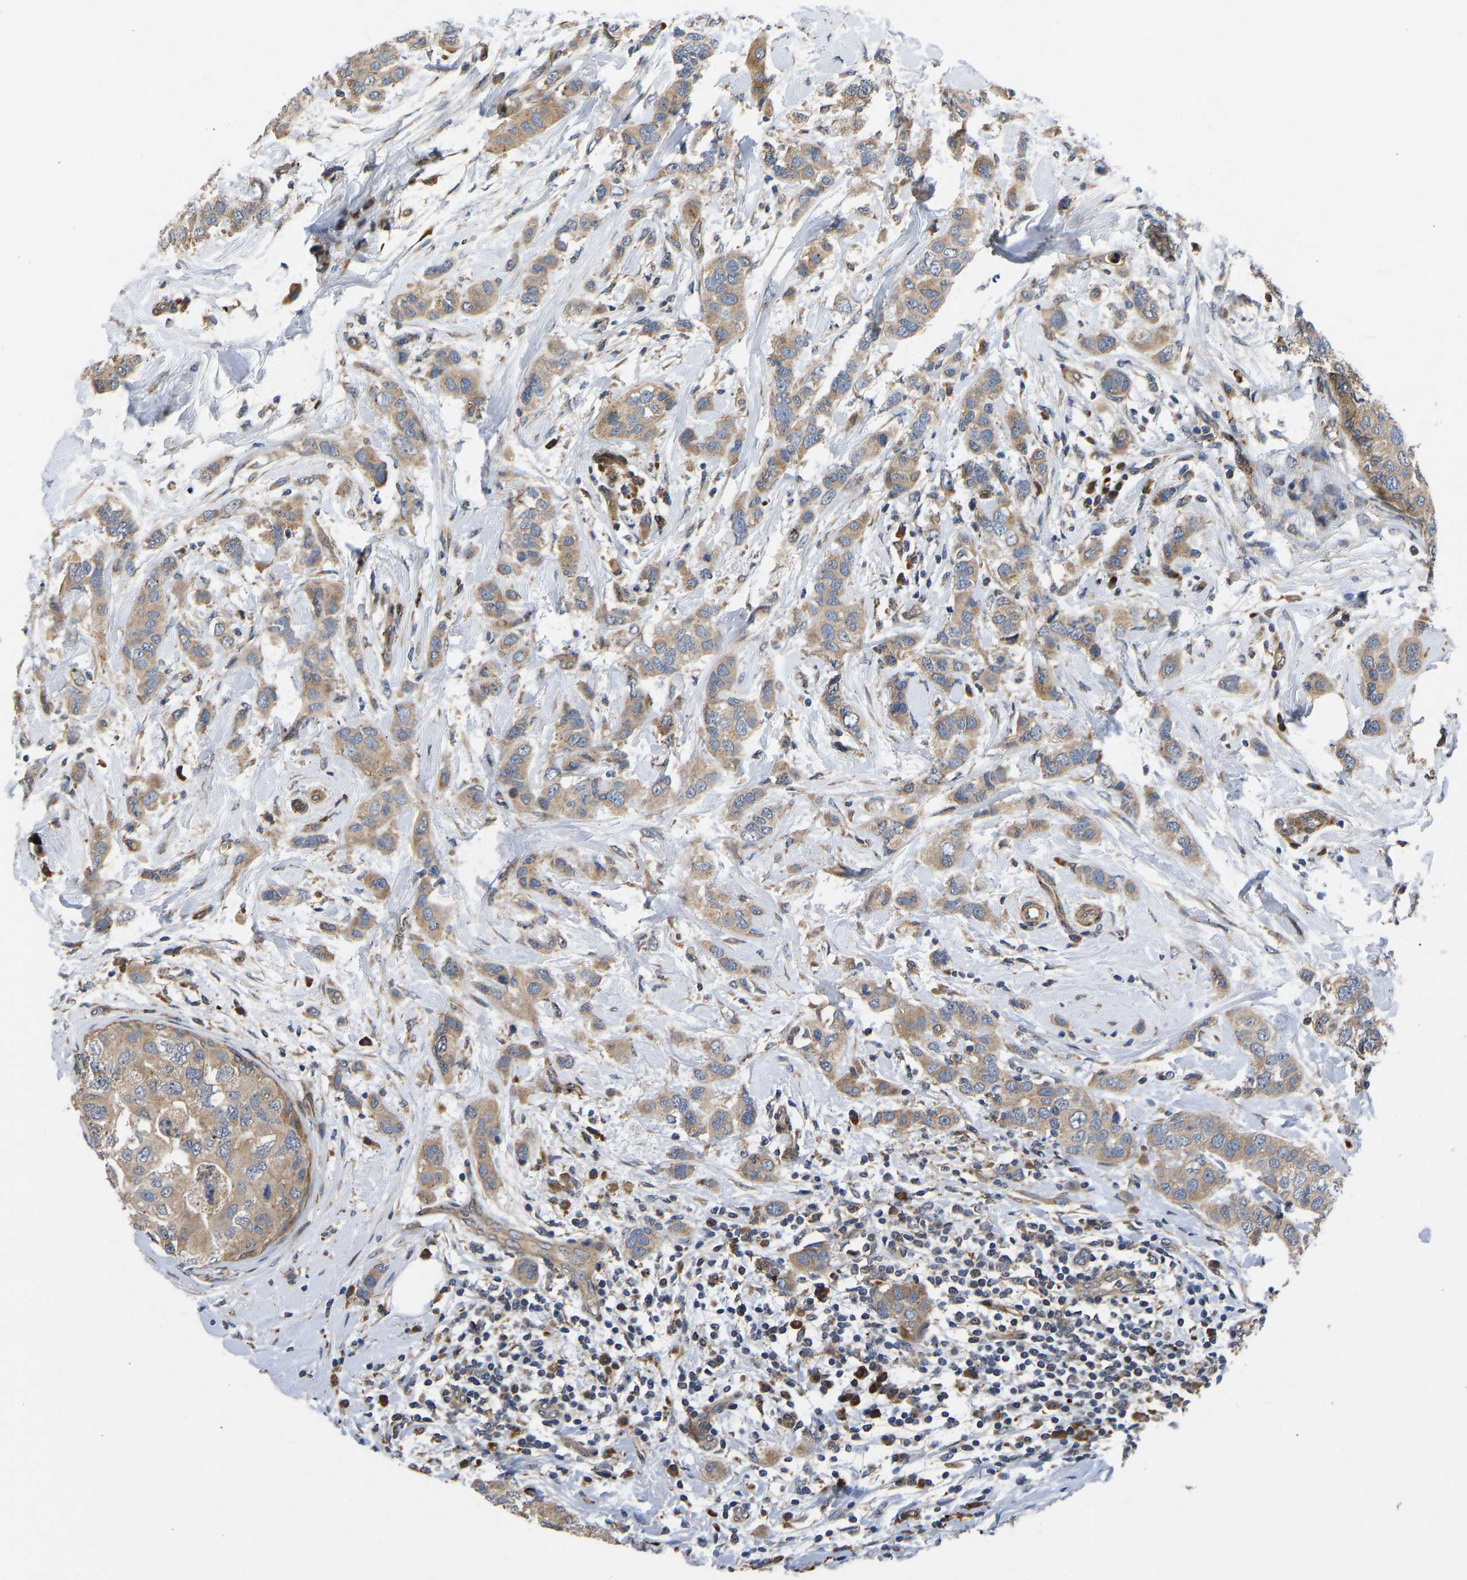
{"staining": {"intensity": "weak", "quantity": ">75%", "location": "cytoplasmic/membranous"}, "tissue": "breast cancer", "cell_type": "Tumor cells", "image_type": "cancer", "snomed": [{"axis": "morphology", "description": "Duct carcinoma"}, {"axis": "topography", "description": "Breast"}], "caption": "Protein expression analysis of human invasive ductal carcinoma (breast) reveals weak cytoplasmic/membranous staining in approximately >75% of tumor cells. (Brightfield microscopy of DAB IHC at high magnification).", "gene": "TMEM38B", "patient": {"sex": "female", "age": 50}}